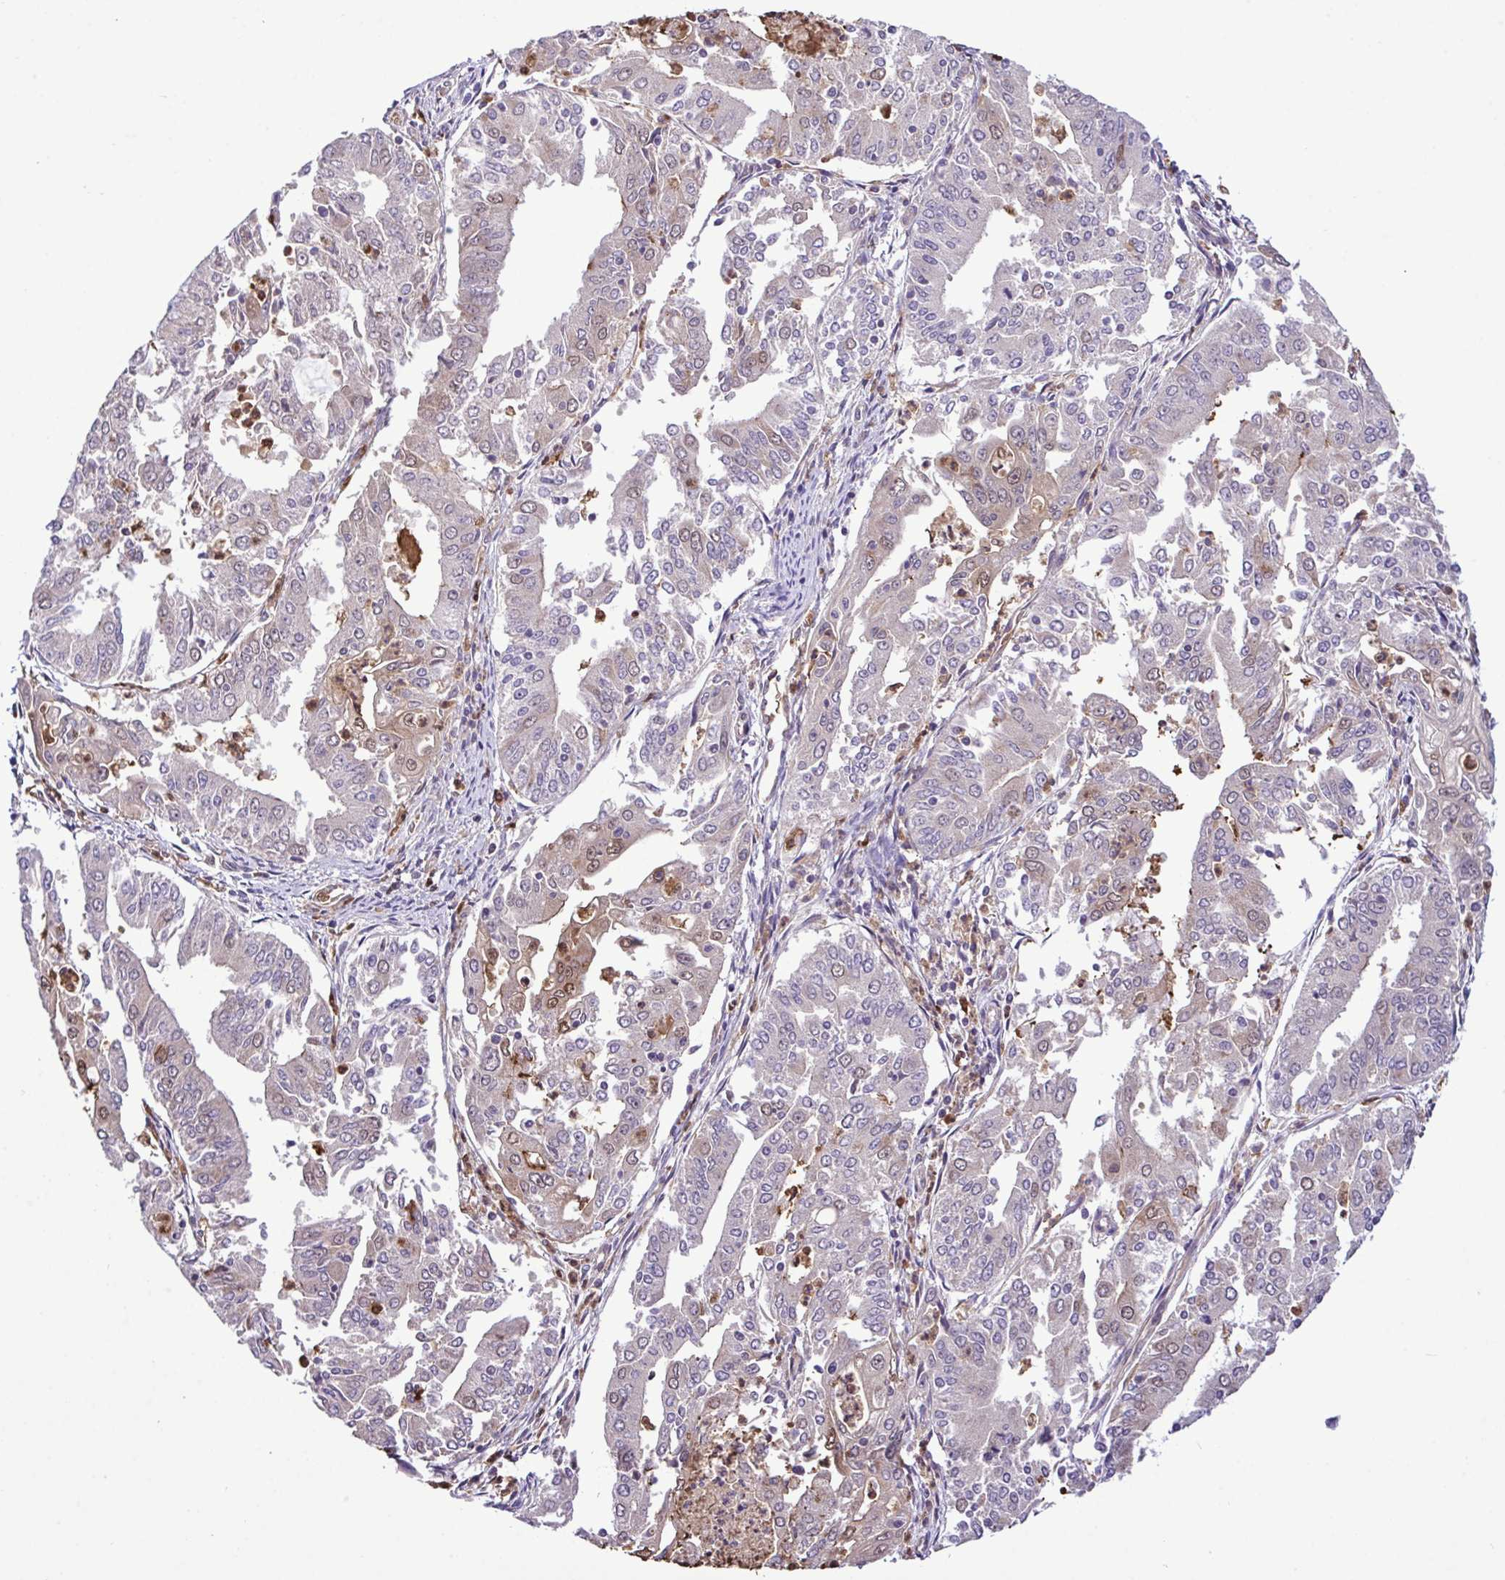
{"staining": {"intensity": "moderate", "quantity": "<25%", "location": "nuclear"}, "tissue": "cervical cancer", "cell_type": "Tumor cells", "image_type": "cancer", "snomed": [{"axis": "morphology", "description": "Adenocarcinoma, NOS"}, {"axis": "topography", "description": "Cervix"}], "caption": "IHC (DAB (3,3'-diaminobenzidine)) staining of human cervical adenocarcinoma exhibits moderate nuclear protein expression in approximately <25% of tumor cells. The protein of interest is stained brown, and the nuclei are stained in blue (DAB IHC with brightfield microscopy, high magnification).", "gene": "CMPK1", "patient": {"sex": "female", "age": 56}}